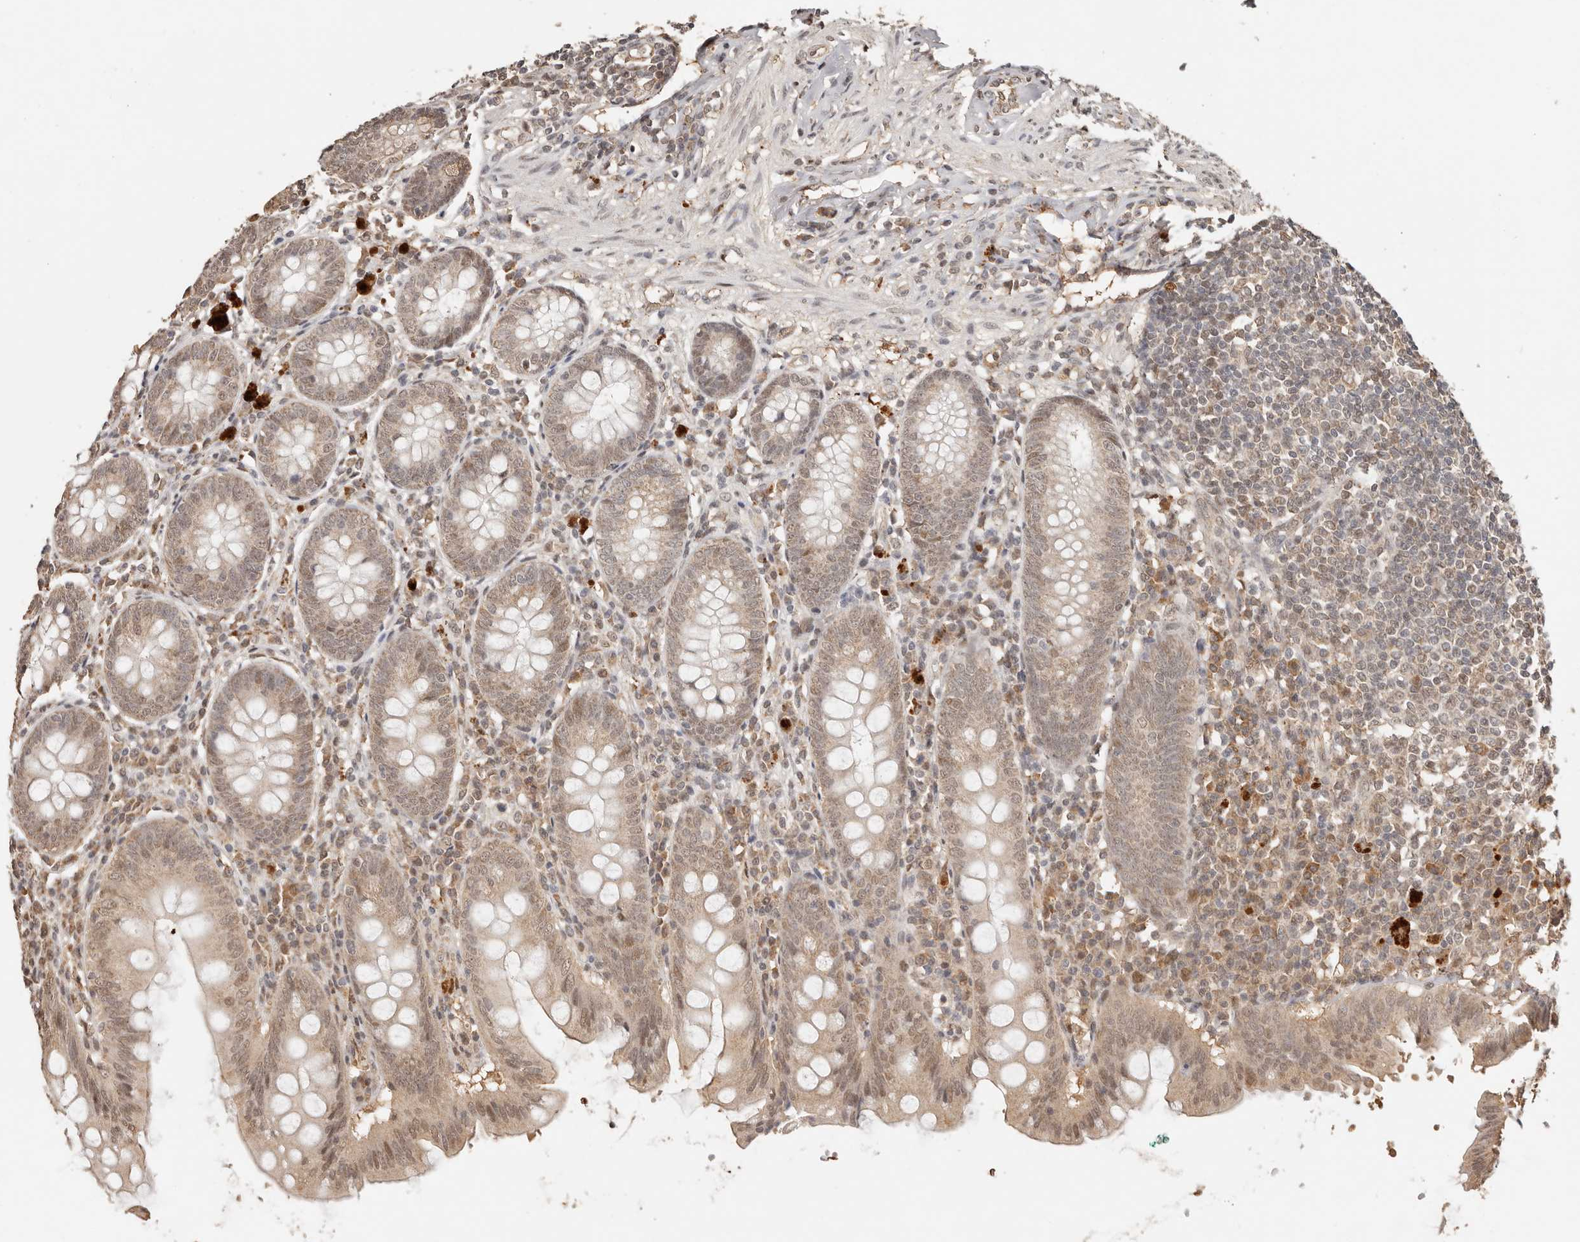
{"staining": {"intensity": "weak", "quantity": ">75%", "location": "cytoplasmic/membranous,nuclear"}, "tissue": "appendix", "cell_type": "Glandular cells", "image_type": "normal", "snomed": [{"axis": "morphology", "description": "Normal tissue, NOS"}, {"axis": "topography", "description": "Appendix"}], "caption": "The image displays a brown stain indicating the presence of a protein in the cytoplasmic/membranous,nuclear of glandular cells in appendix. (DAB = brown stain, brightfield microscopy at high magnification).", "gene": "SEC14L1", "patient": {"sex": "female", "age": 54}}